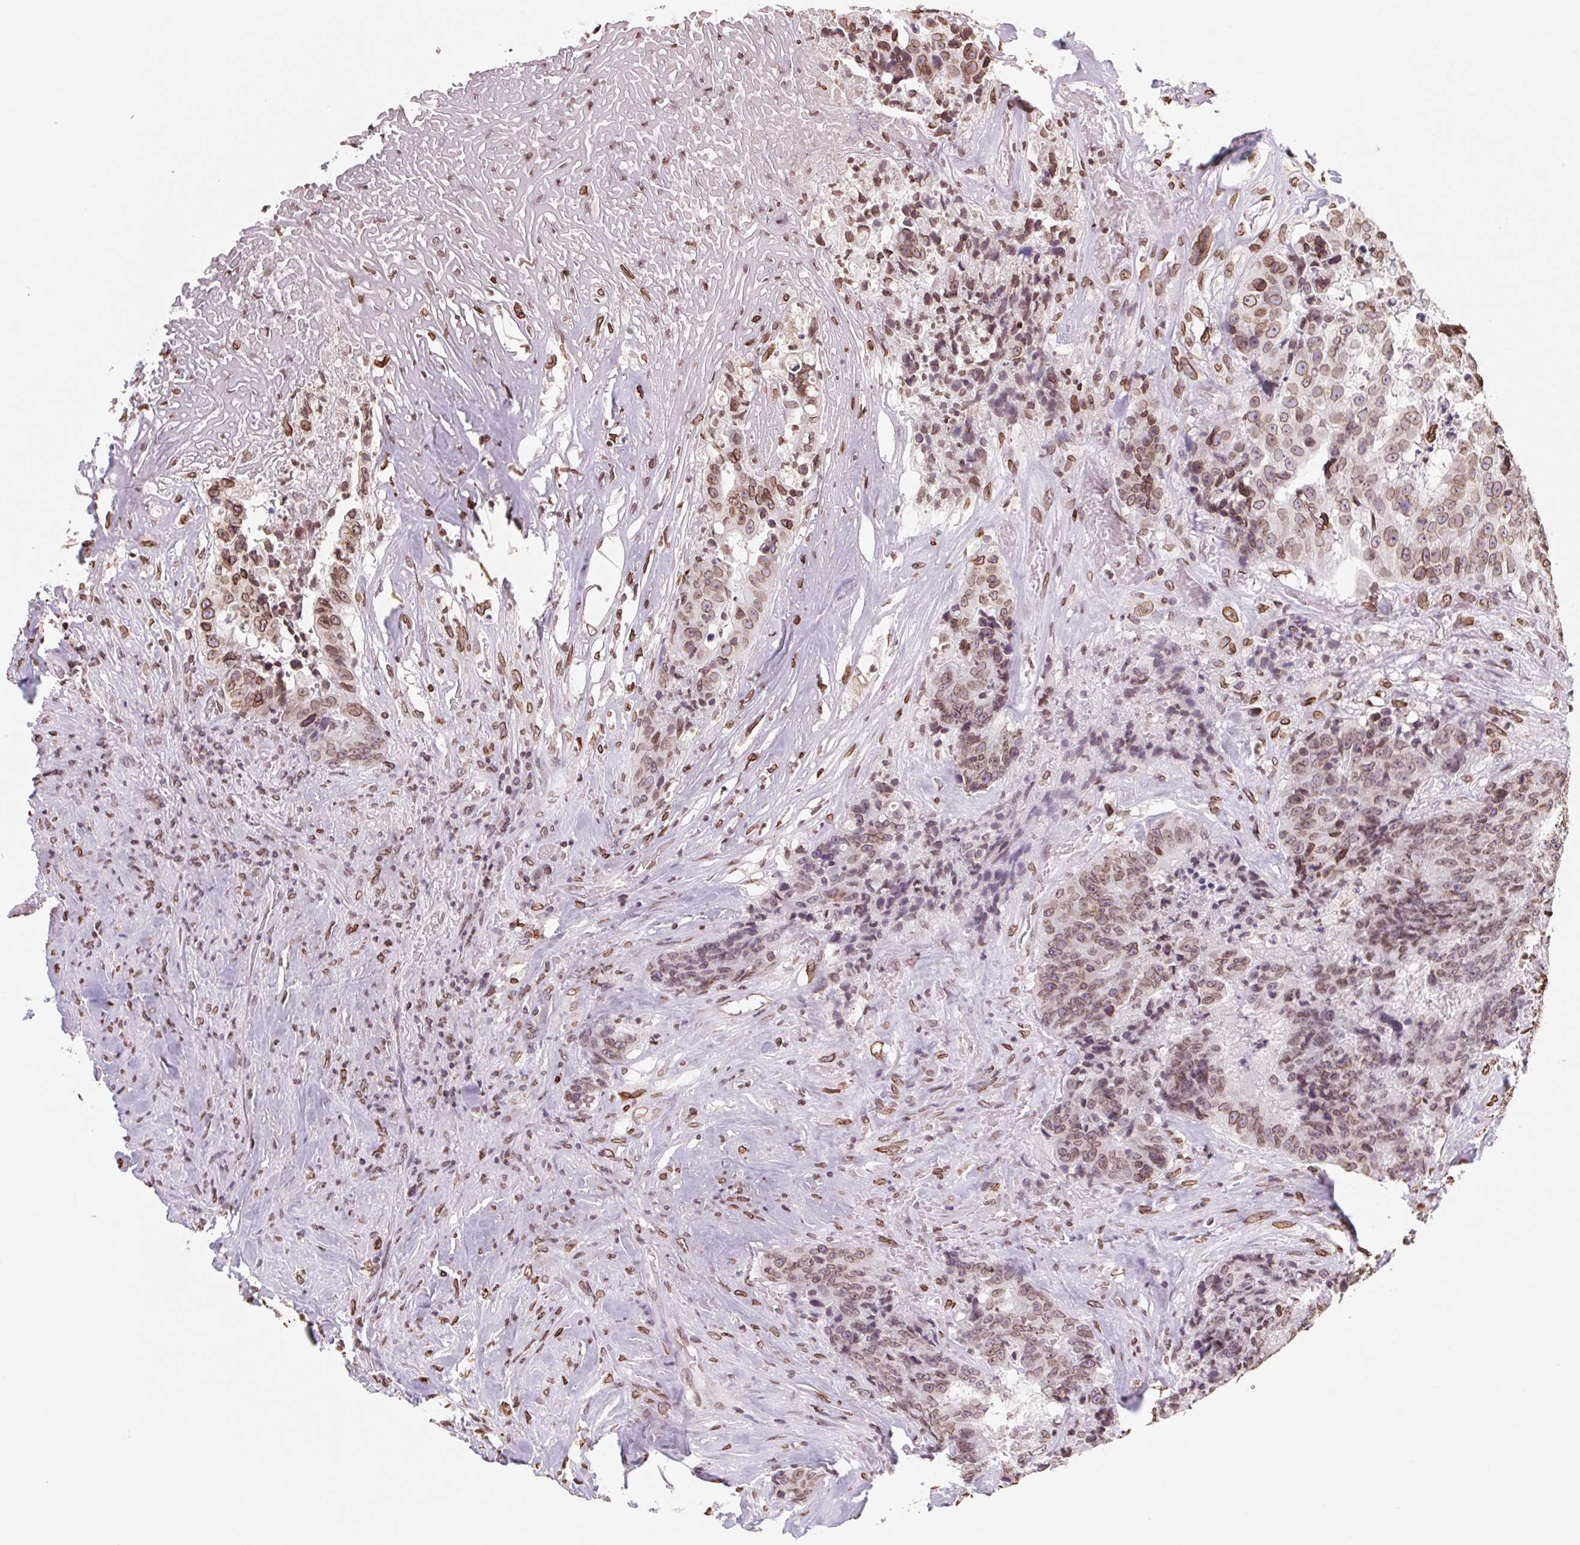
{"staining": {"intensity": "moderate", "quantity": ">75%", "location": "cytoplasmic/membranous,nuclear"}, "tissue": "colorectal cancer", "cell_type": "Tumor cells", "image_type": "cancer", "snomed": [{"axis": "morphology", "description": "Adenocarcinoma, NOS"}, {"axis": "topography", "description": "Rectum"}], "caption": "Immunohistochemistry (DAB (3,3'-diaminobenzidine)) staining of human adenocarcinoma (colorectal) shows moderate cytoplasmic/membranous and nuclear protein expression in about >75% of tumor cells.", "gene": "LMNB2", "patient": {"sex": "female", "age": 62}}